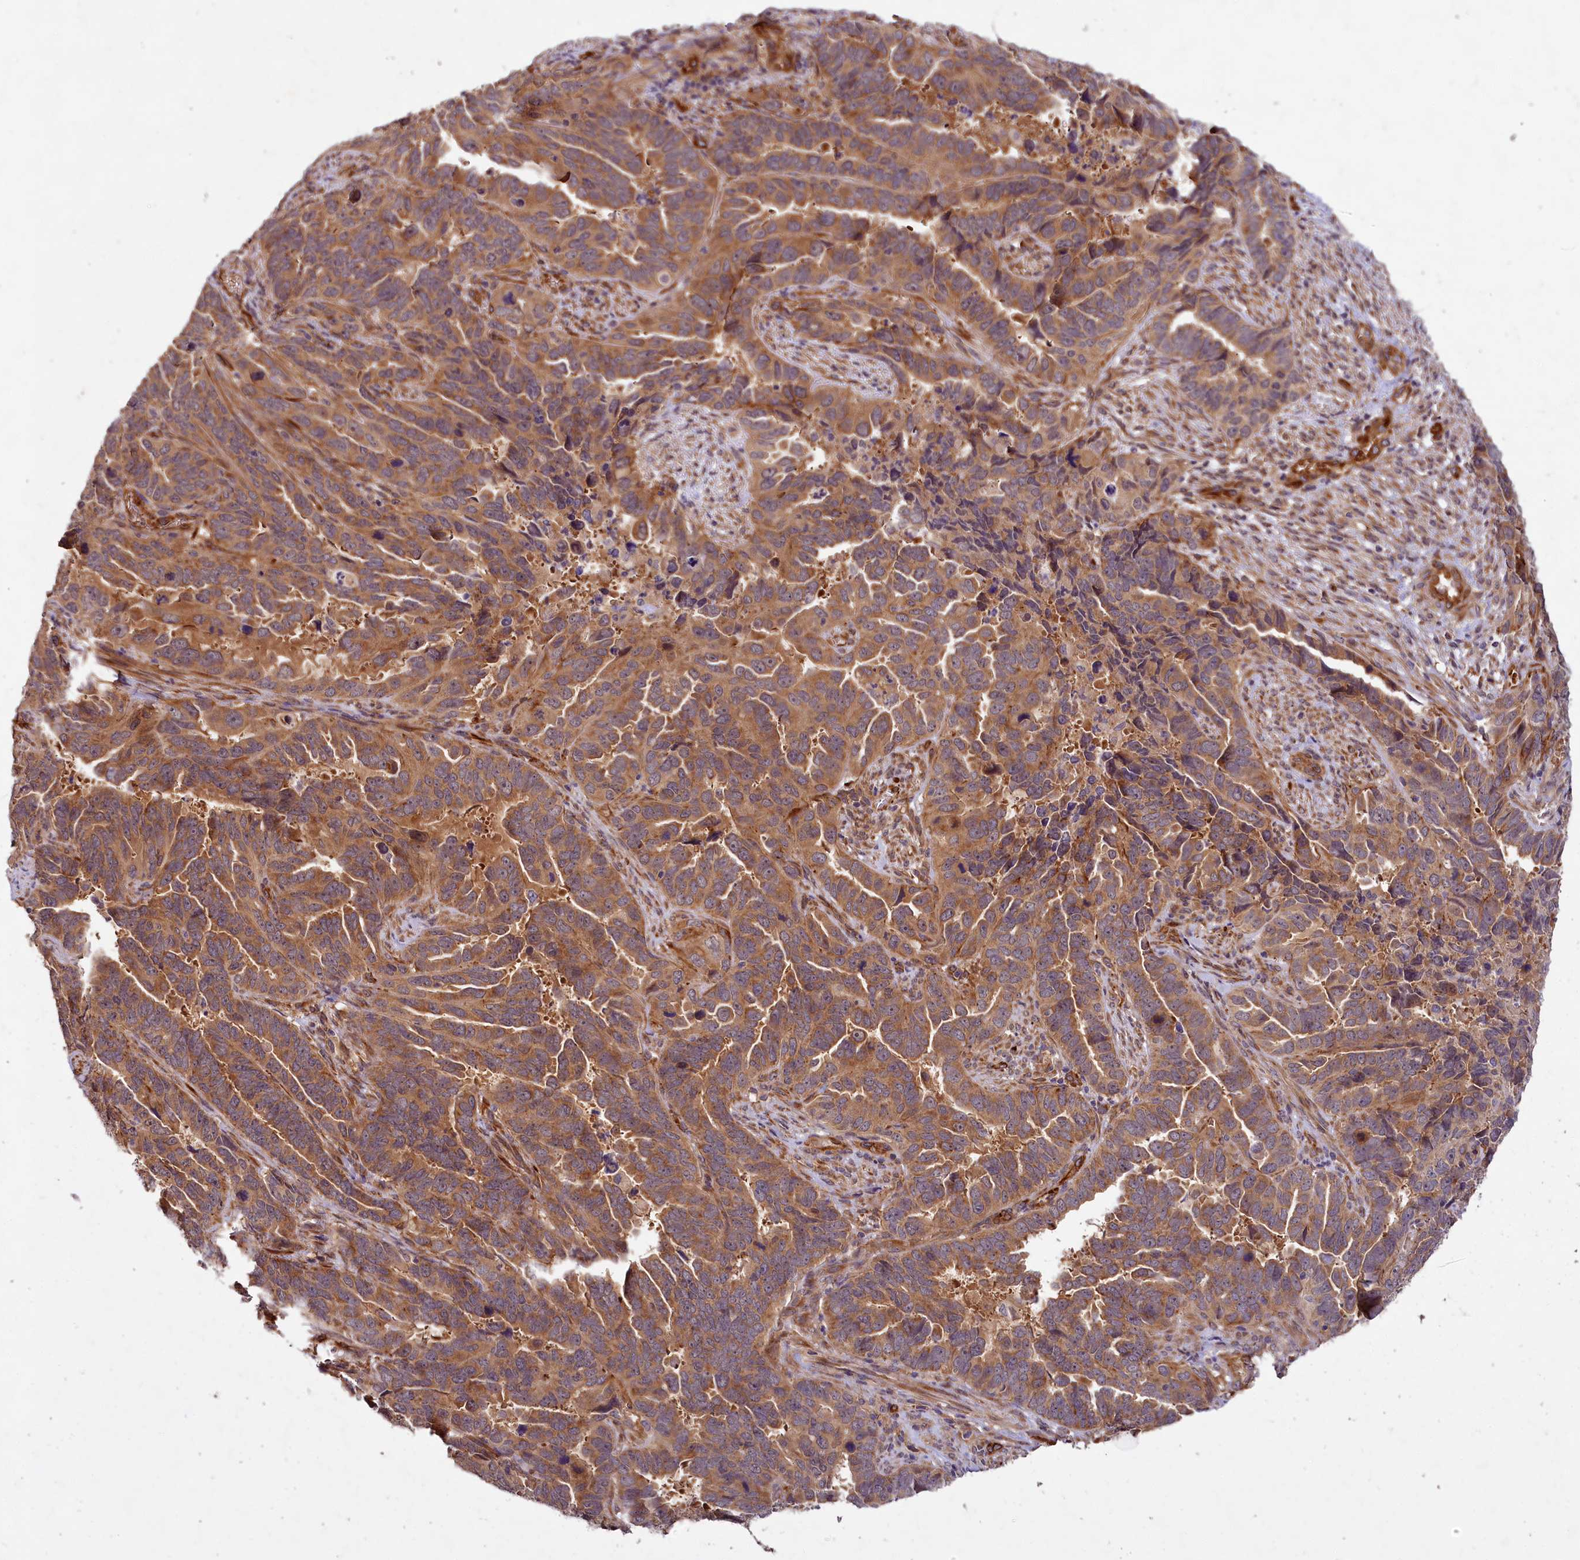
{"staining": {"intensity": "moderate", "quantity": ">75%", "location": "cytoplasmic/membranous"}, "tissue": "endometrial cancer", "cell_type": "Tumor cells", "image_type": "cancer", "snomed": [{"axis": "morphology", "description": "Adenocarcinoma, NOS"}, {"axis": "topography", "description": "Endometrium"}], "caption": "The immunohistochemical stain shows moderate cytoplasmic/membranous staining in tumor cells of adenocarcinoma (endometrial) tissue. (Stains: DAB in brown, nuclei in blue, Microscopy: brightfield microscopy at high magnification).", "gene": "PKN2", "patient": {"sex": "female", "age": 65}}